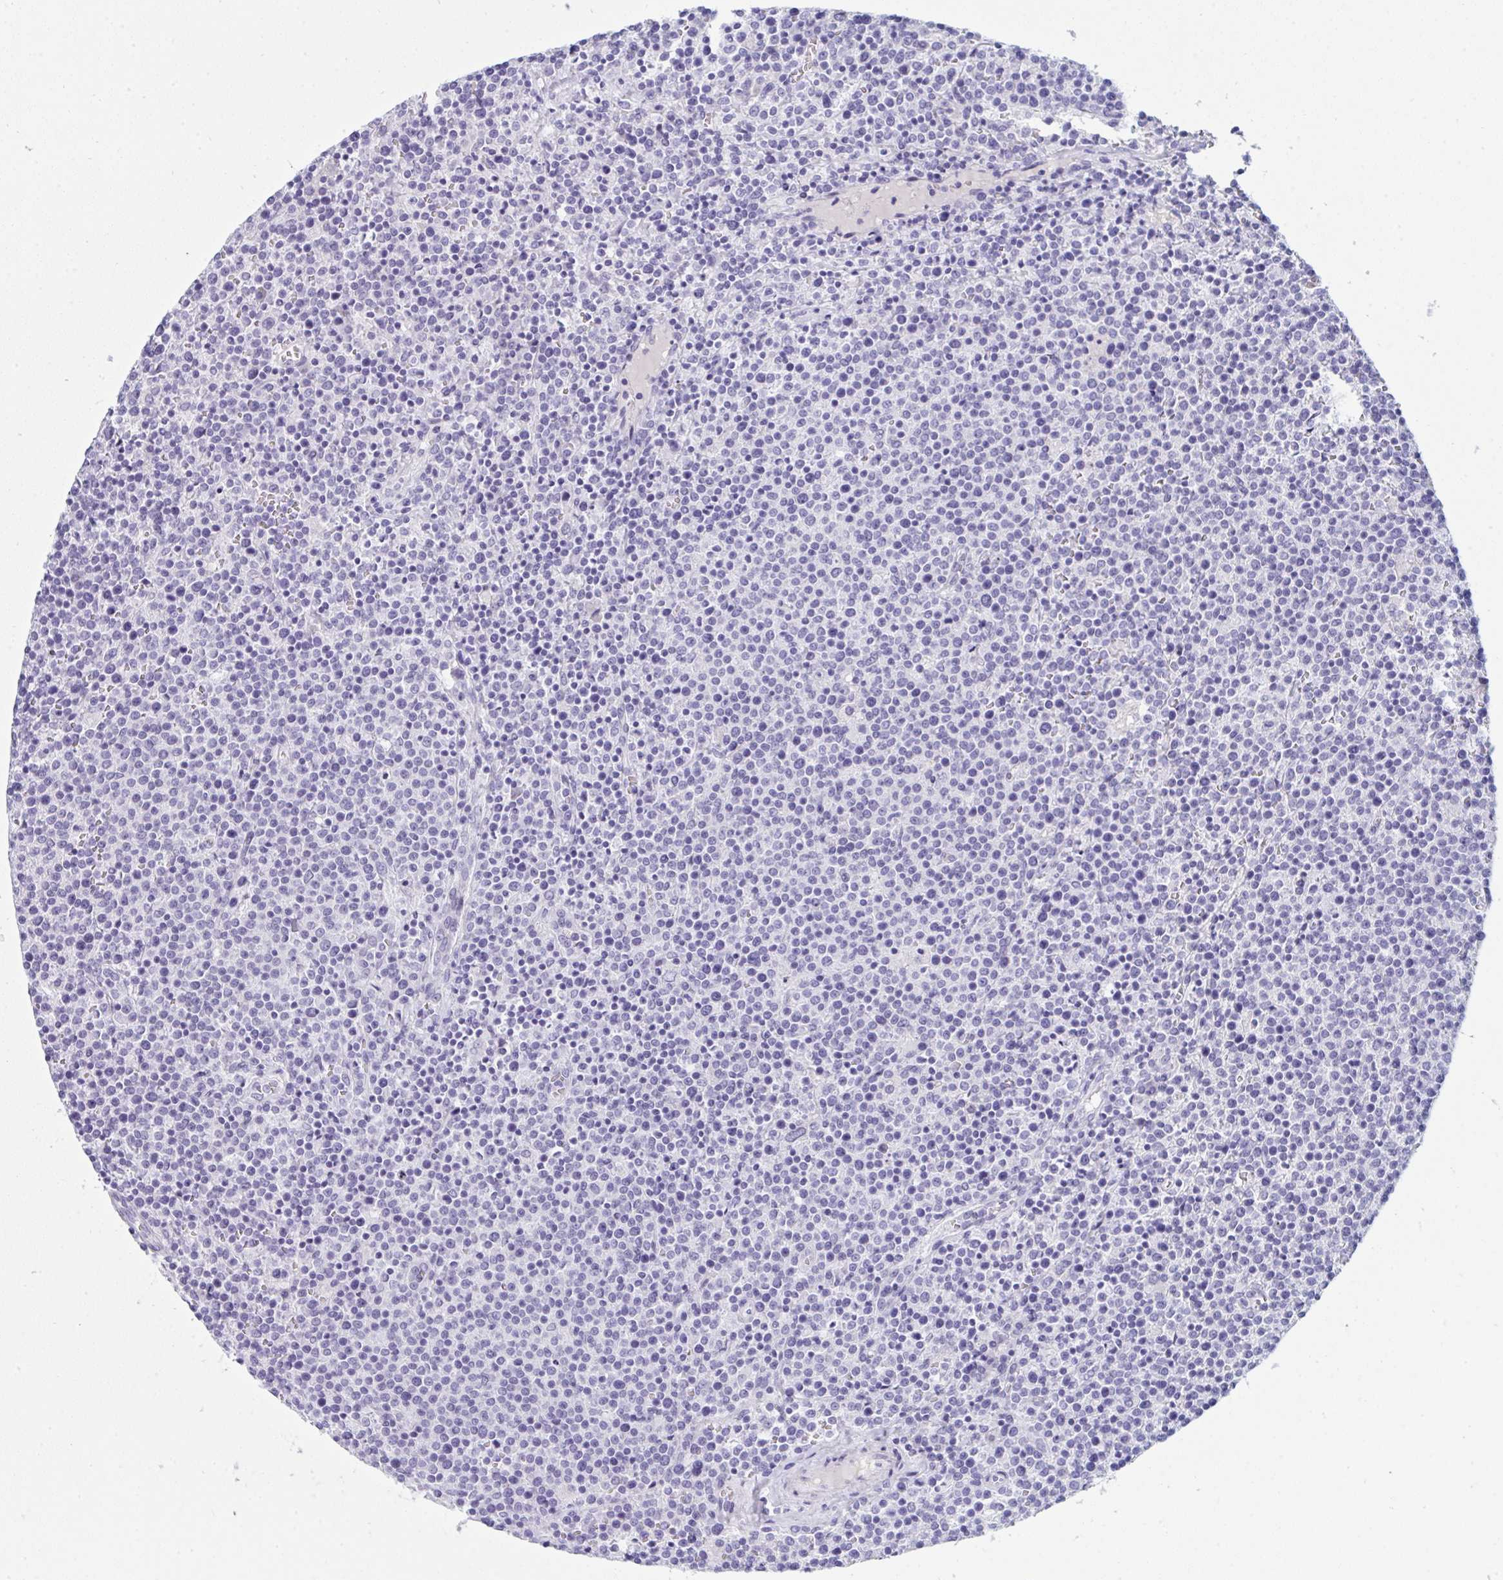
{"staining": {"intensity": "negative", "quantity": "none", "location": "none"}, "tissue": "lymphoma", "cell_type": "Tumor cells", "image_type": "cancer", "snomed": [{"axis": "morphology", "description": "Malignant lymphoma, non-Hodgkin's type, High grade"}, {"axis": "topography", "description": "Lymph node"}], "caption": "Photomicrograph shows no protein staining in tumor cells of lymphoma tissue.", "gene": "PRDM9", "patient": {"sex": "male", "age": 61}}